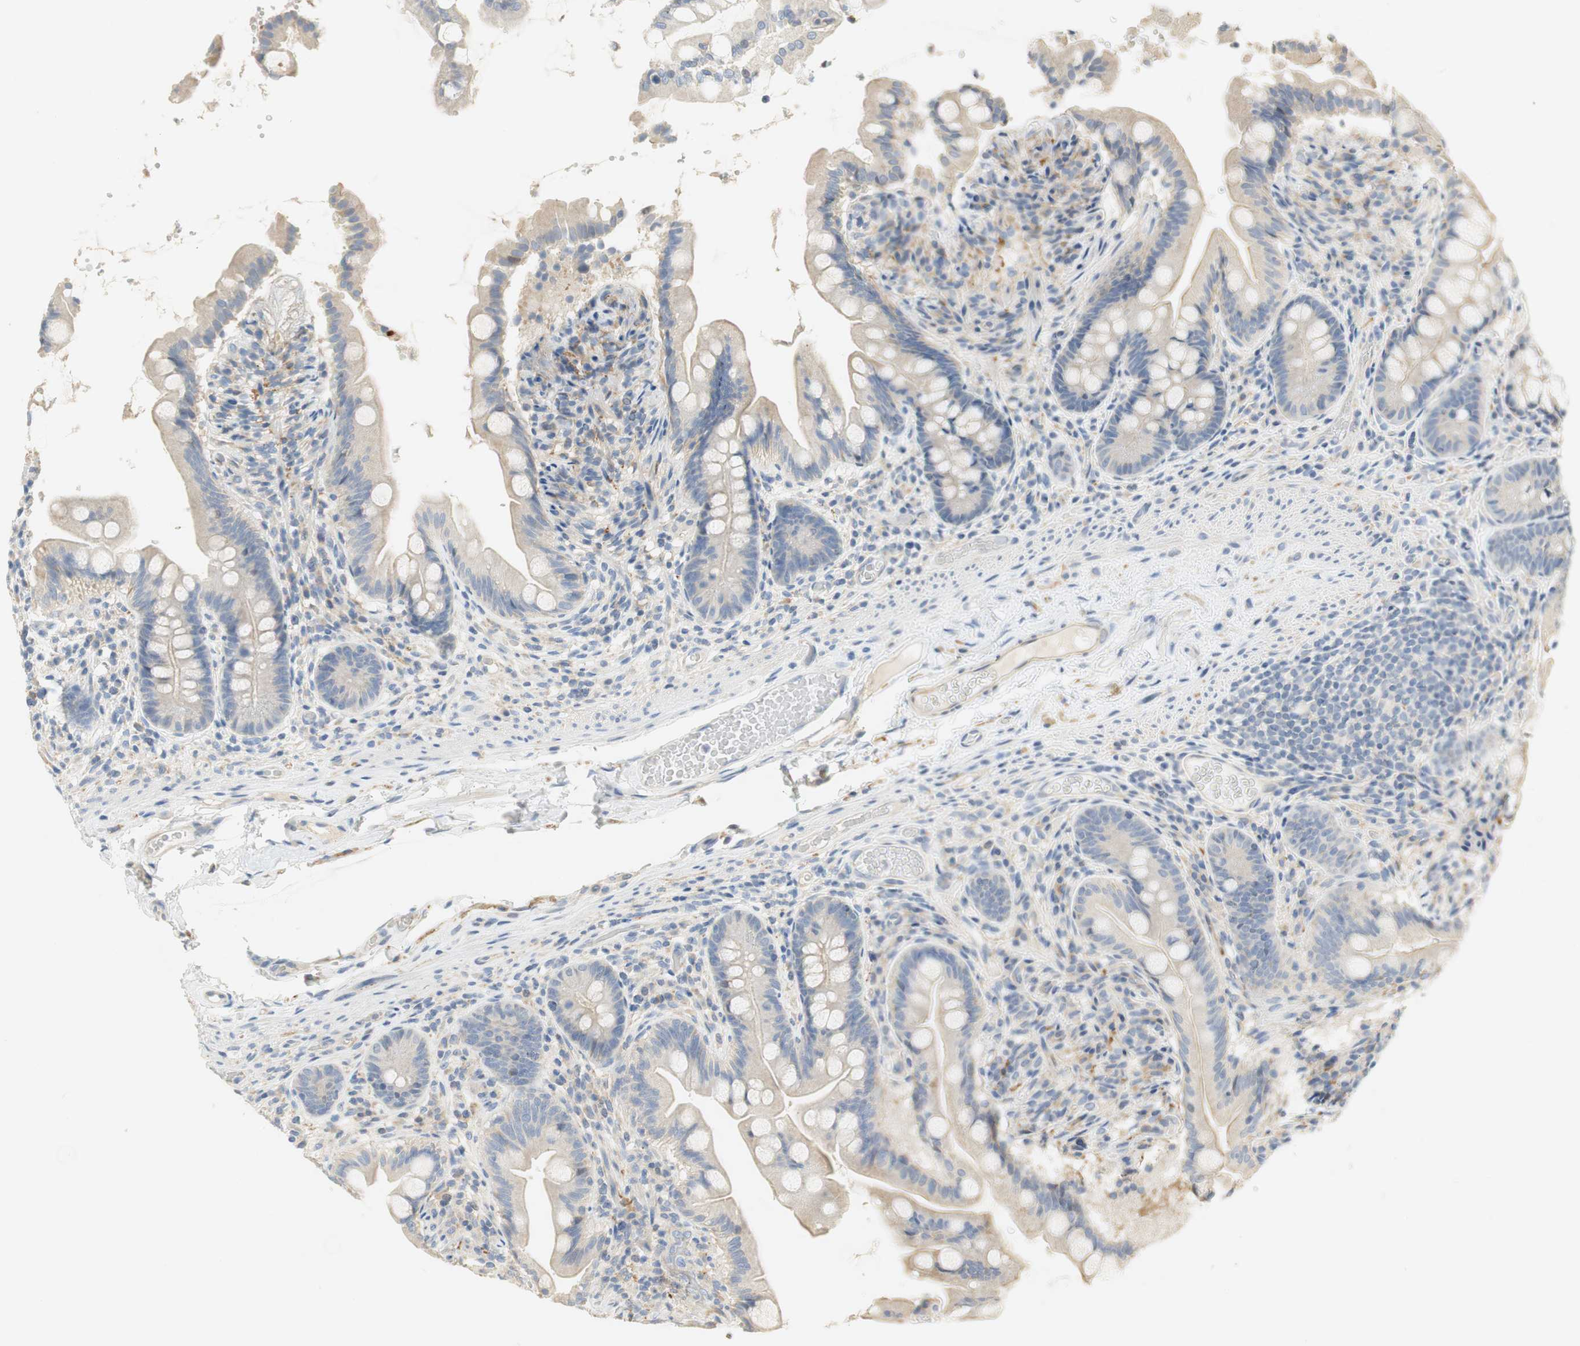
{"staining": {"intensity": "weak", "quantity": "<25%", "location": "cytoplasmic/membranous"}, "tissue": "small intestine", "cell_type": "Glandular cells", "image_type": "normal", "snomed": [{"axis": "morphology", "description": "Normal tissue, NOS"}, {"axis": "topography", "description": "Small intestine"}], "caption": "The micrograph demonstrates no staining of glandular cells in normal small intestine. The staining was performed using DAB (3,3'-diaminobenzidine) to visualize the protein expression in brown, while the nuclei were stained in blue with hematoxylin (Magnification: 20x).", "gene": "CCM2L", "patient": {"sex": "female", "age": 56}}